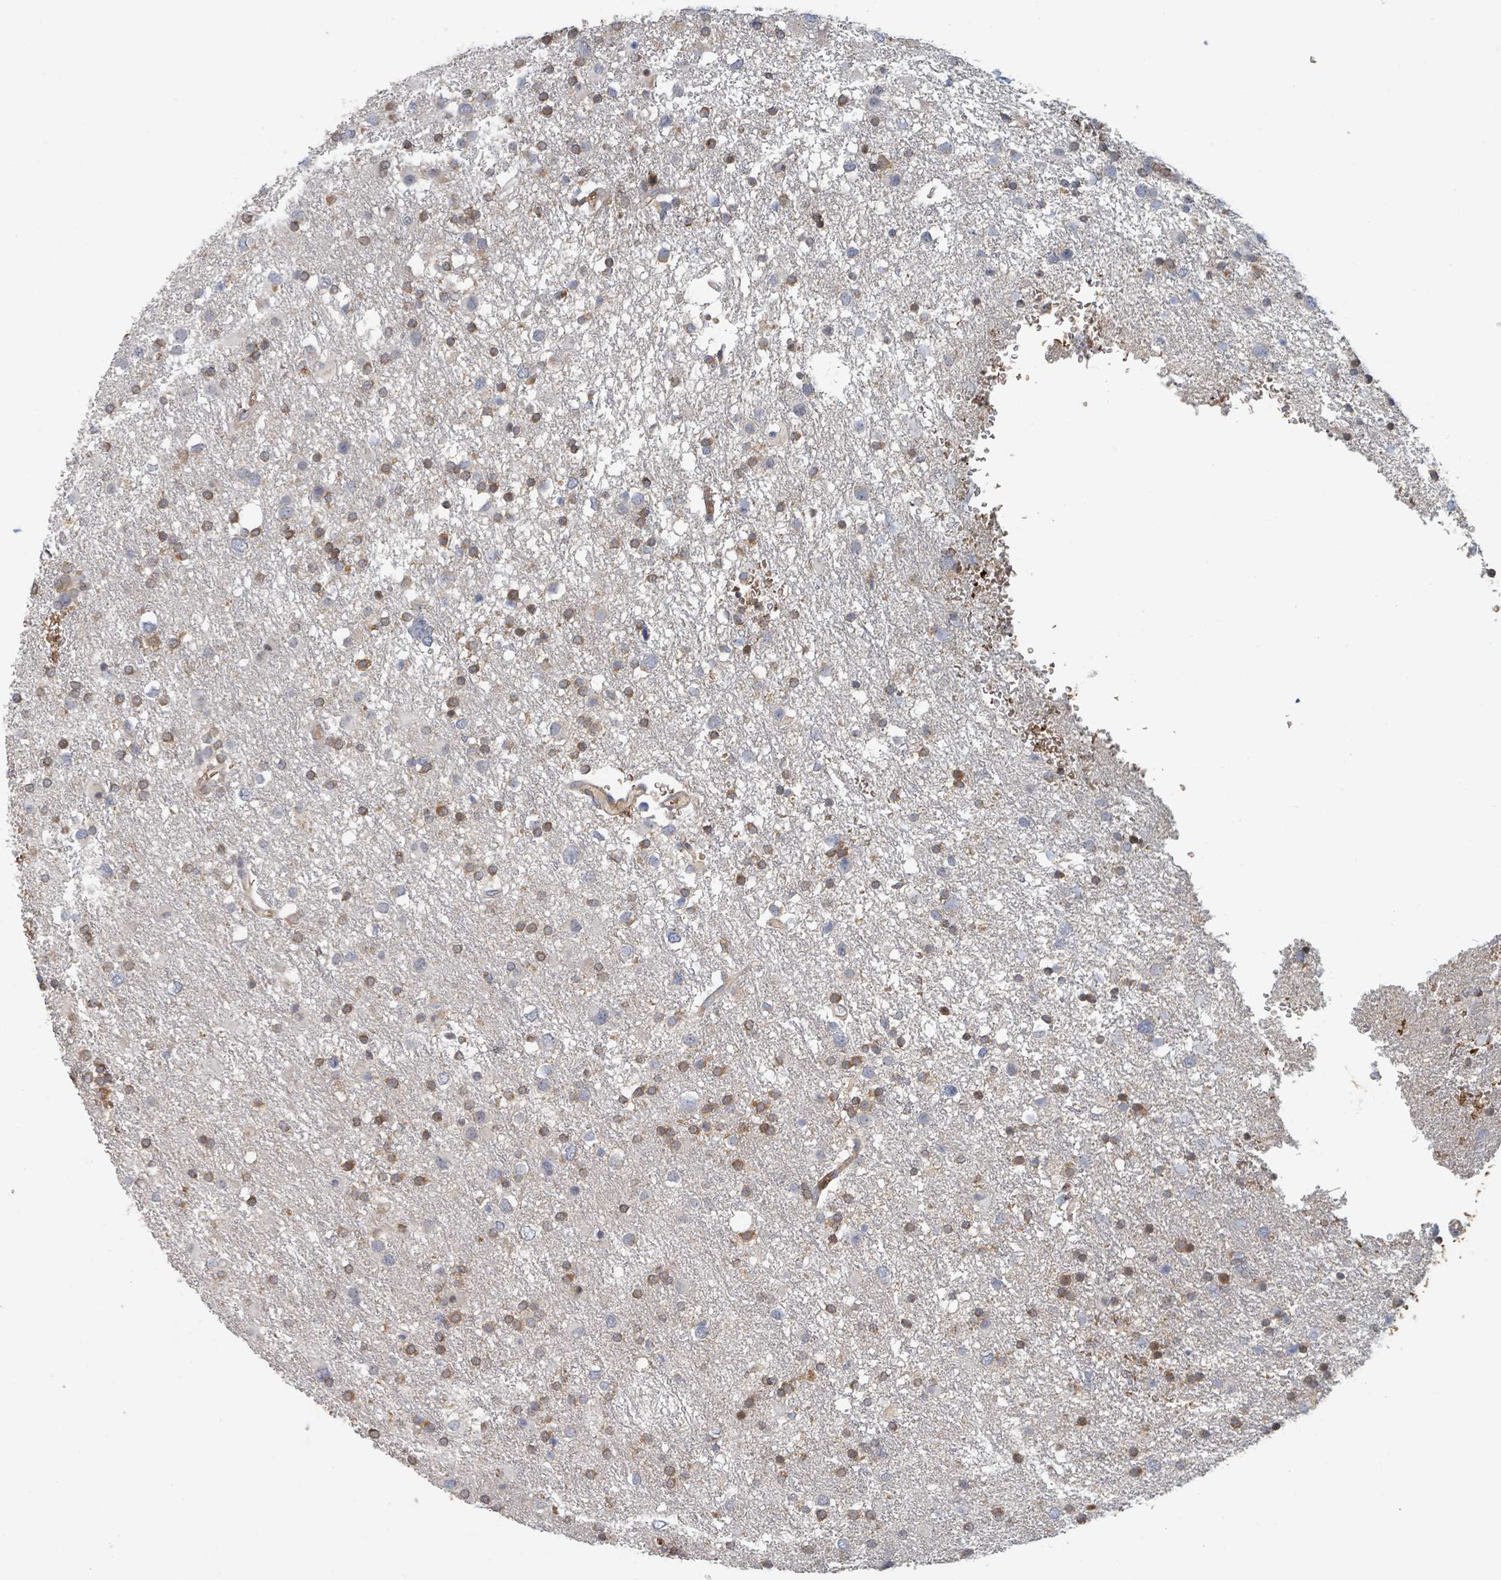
{"staining": {"intensity": "moderate", "quantity": "25%-75%", "location": "cytoplasmic/membranous"}, "tissue": "glioma", "cell_type": "Tumor cells", "image_type": "cancer", "snomed": [{"axis": "morphology", "description": "Glioma, malignant, Low grade"}, {"axis": "topography", "description": "Brain"}], "caption": "A histopathology image of malignant glioma (low-grade) stained for a protein shows moderate cytoplasmic/membranous brown staining in tumor cells.", "gene": "TRPC4AP", "patient": {"sex": "female", "age": 32}}